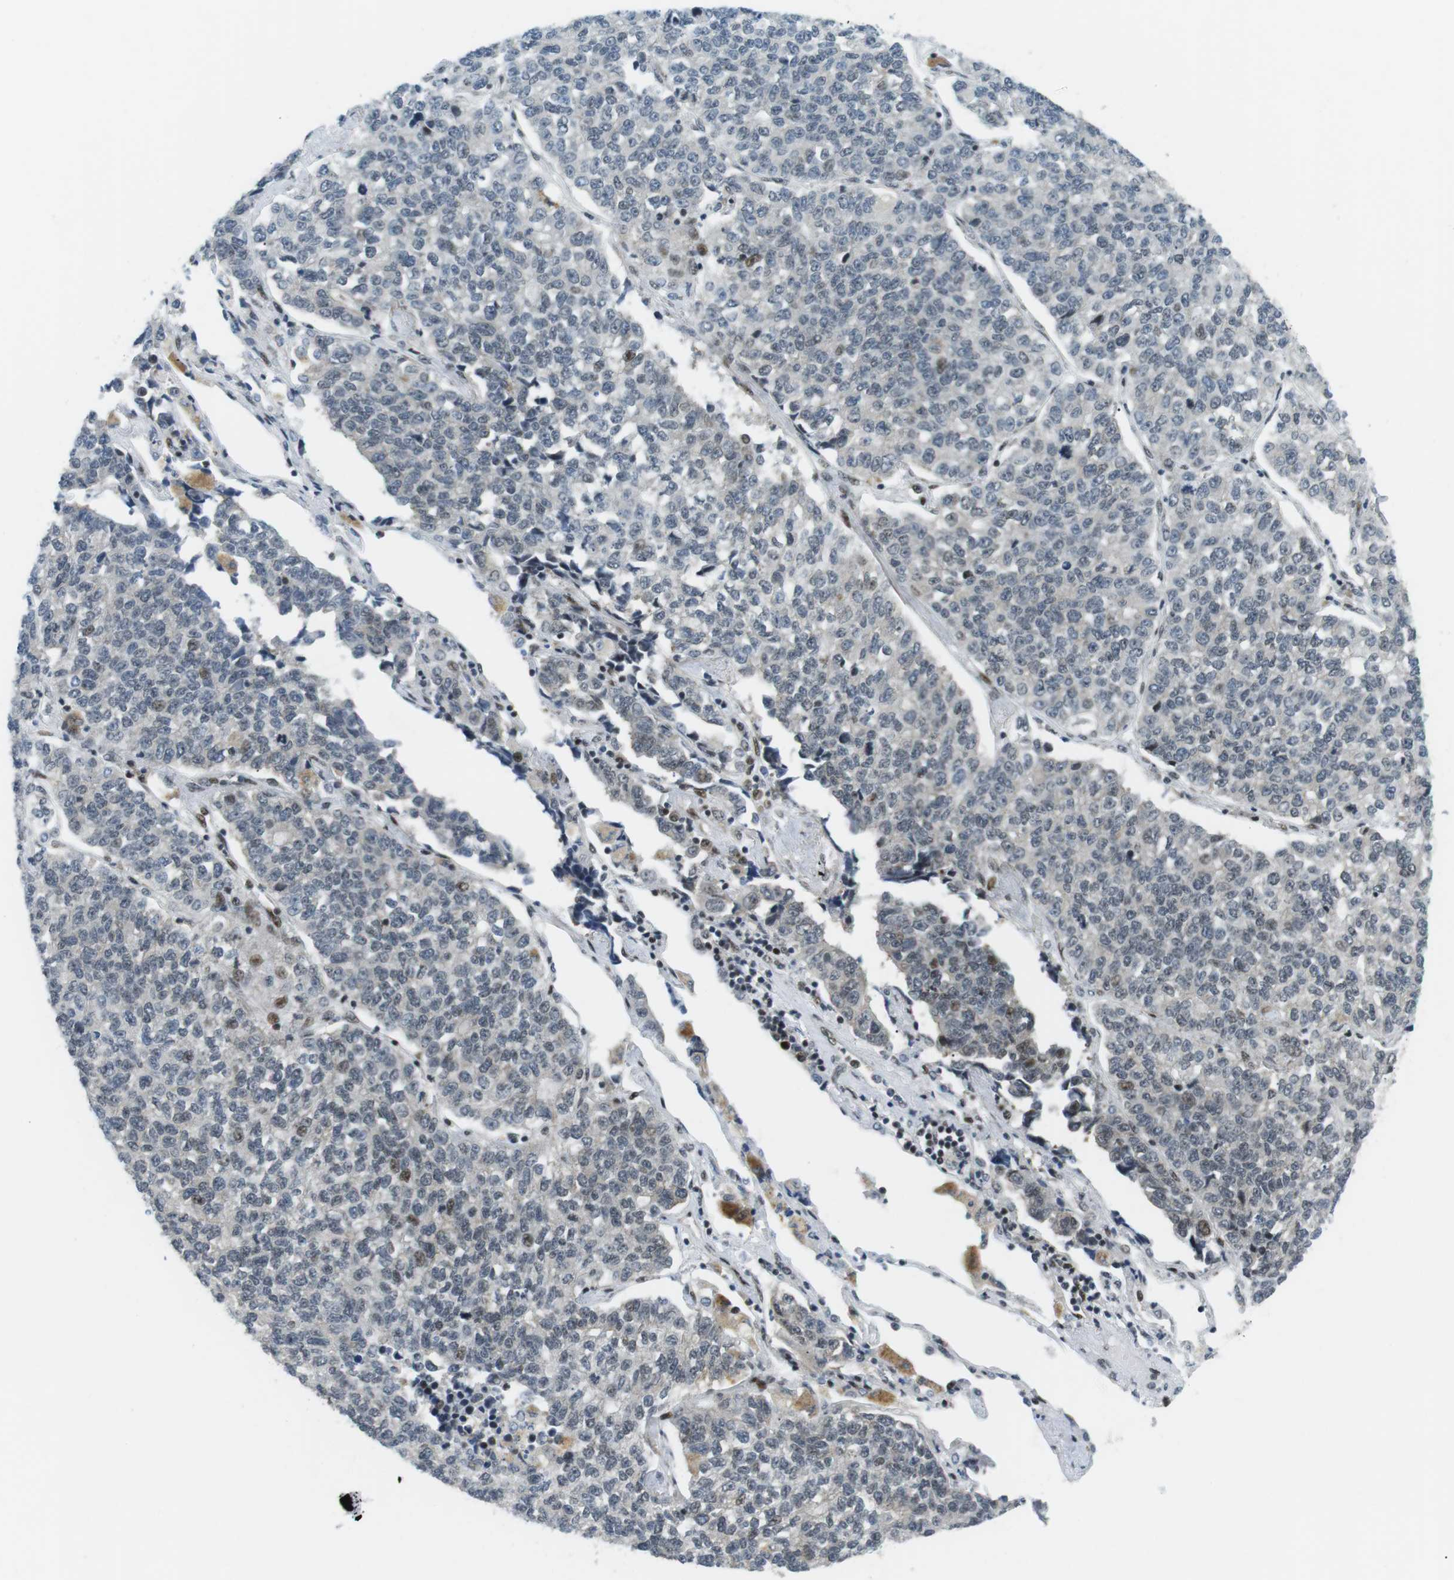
{"staining": {"intensity": "moderate", "quantity": "<25%", "location": "nuclear"}, "tissue": "lung cancer", "cell_type": "Tumor cells", "image_type": "cancer", "snomed": [{"axis": "morphology", "description": "Adenocarcinoma, NOS"}, {"axis": "topography", "description": "Lung"}], "caption": "Immunohistochemical staining of lung cancer (adenocarcinoma) shows moderate nuclear protein staining in approximately <25% of tumor cells. (brown staining indicates protein expression, while blue staining denotes nuclei).", "gene": "CDC27", "patient": {"sex": "male", "age": 49}}